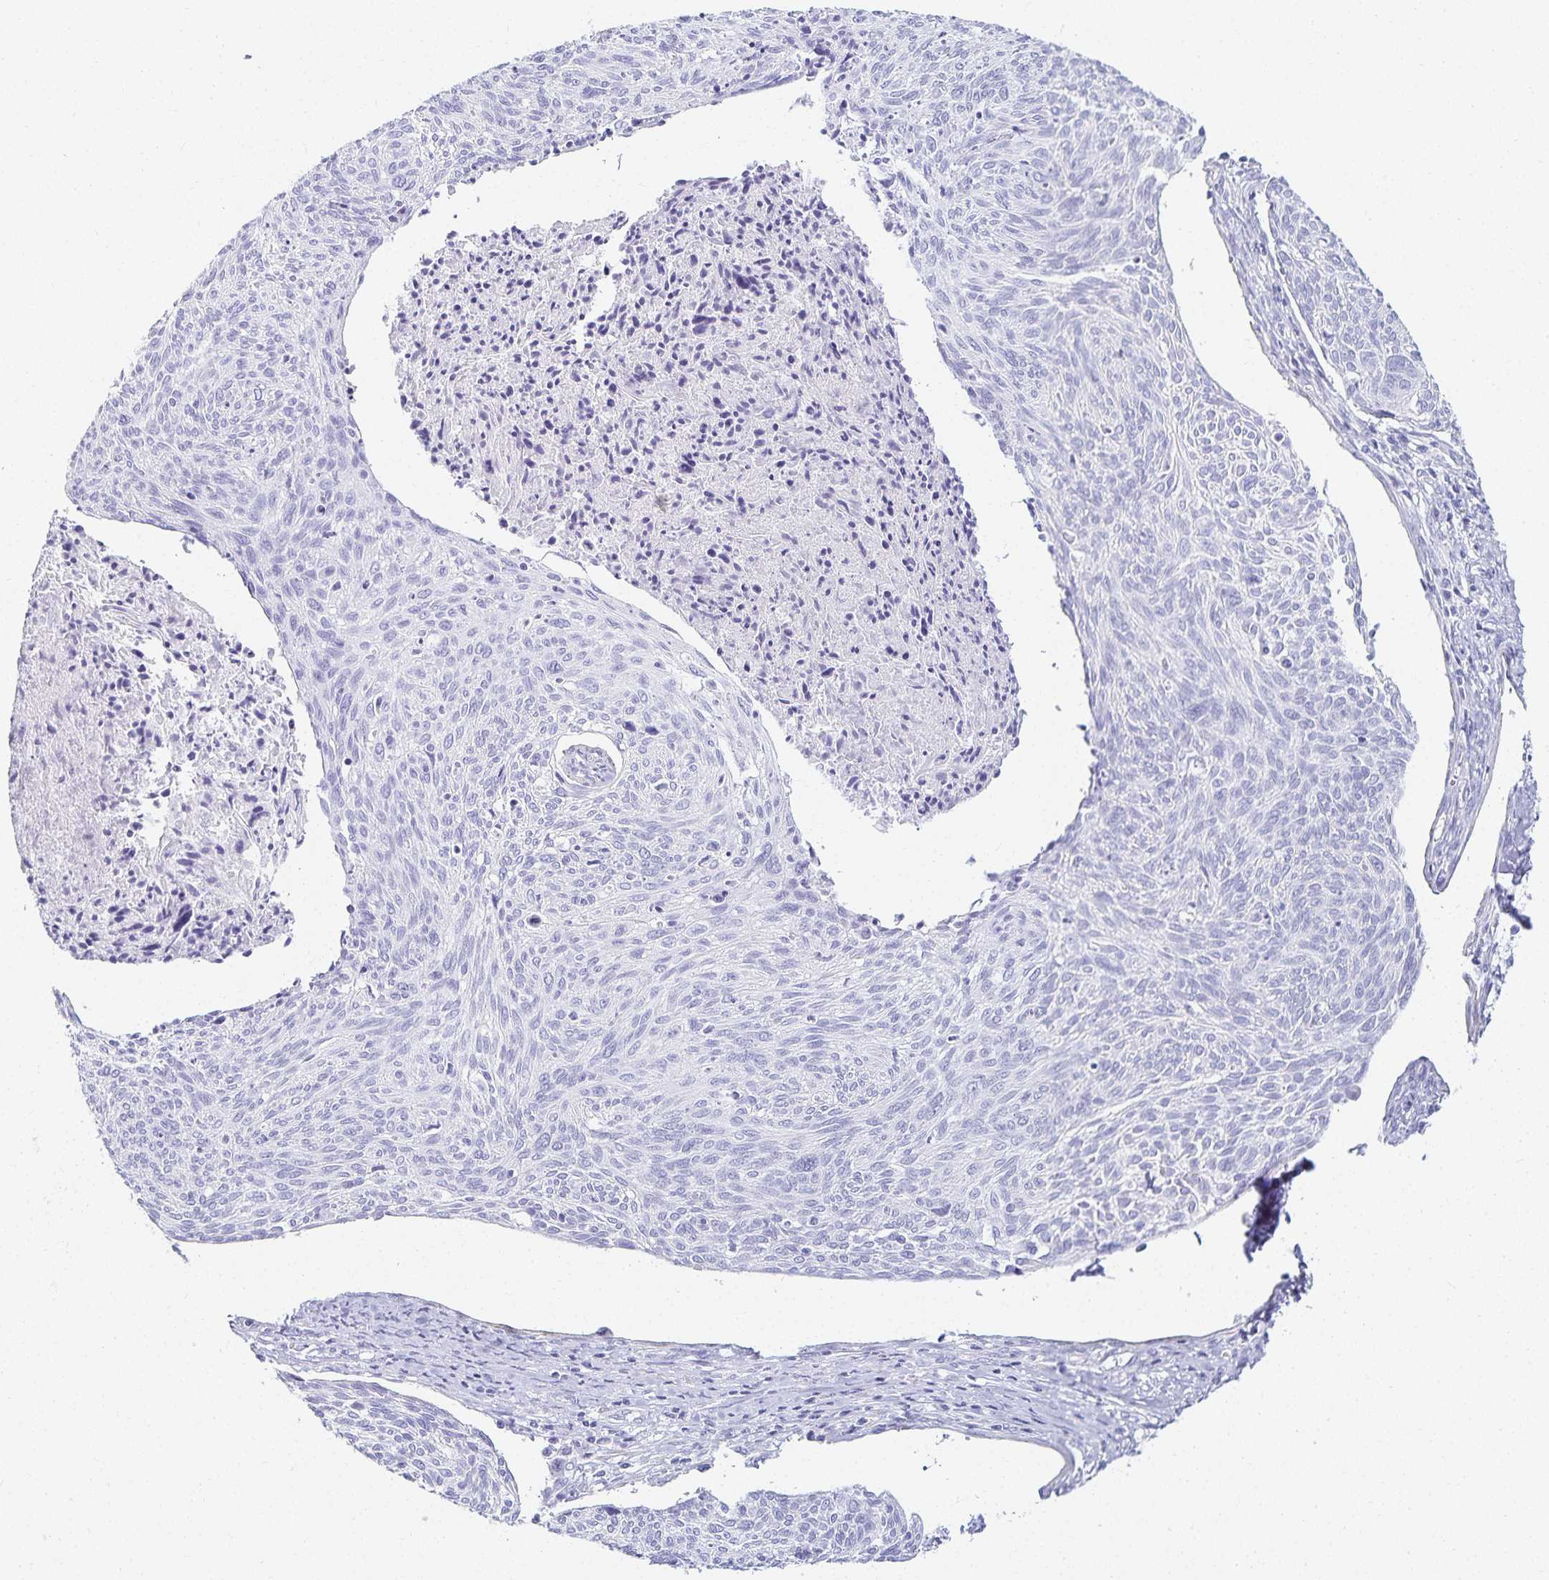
{"staining": {"intensity": "negative", "quantity": "none", "location": "none"}, "tissue": "cervical cancer", "cell_type": "Tumor cells", "image_type": "cancer", "snomed": [{"axis": "morphology", "description": "Squamous cell carcinoma, NOS"}, {"axis": "topography", "description": "Cervix"}], "caption": "IHC micrograph of neoplastic tissue: cervical cancer stained with DAB (3,3'-diaminobenzidine) displays no significant protein expression in tumor cells.", "gene": "GP2", "patient": {"sex": "female", "age": 49}}